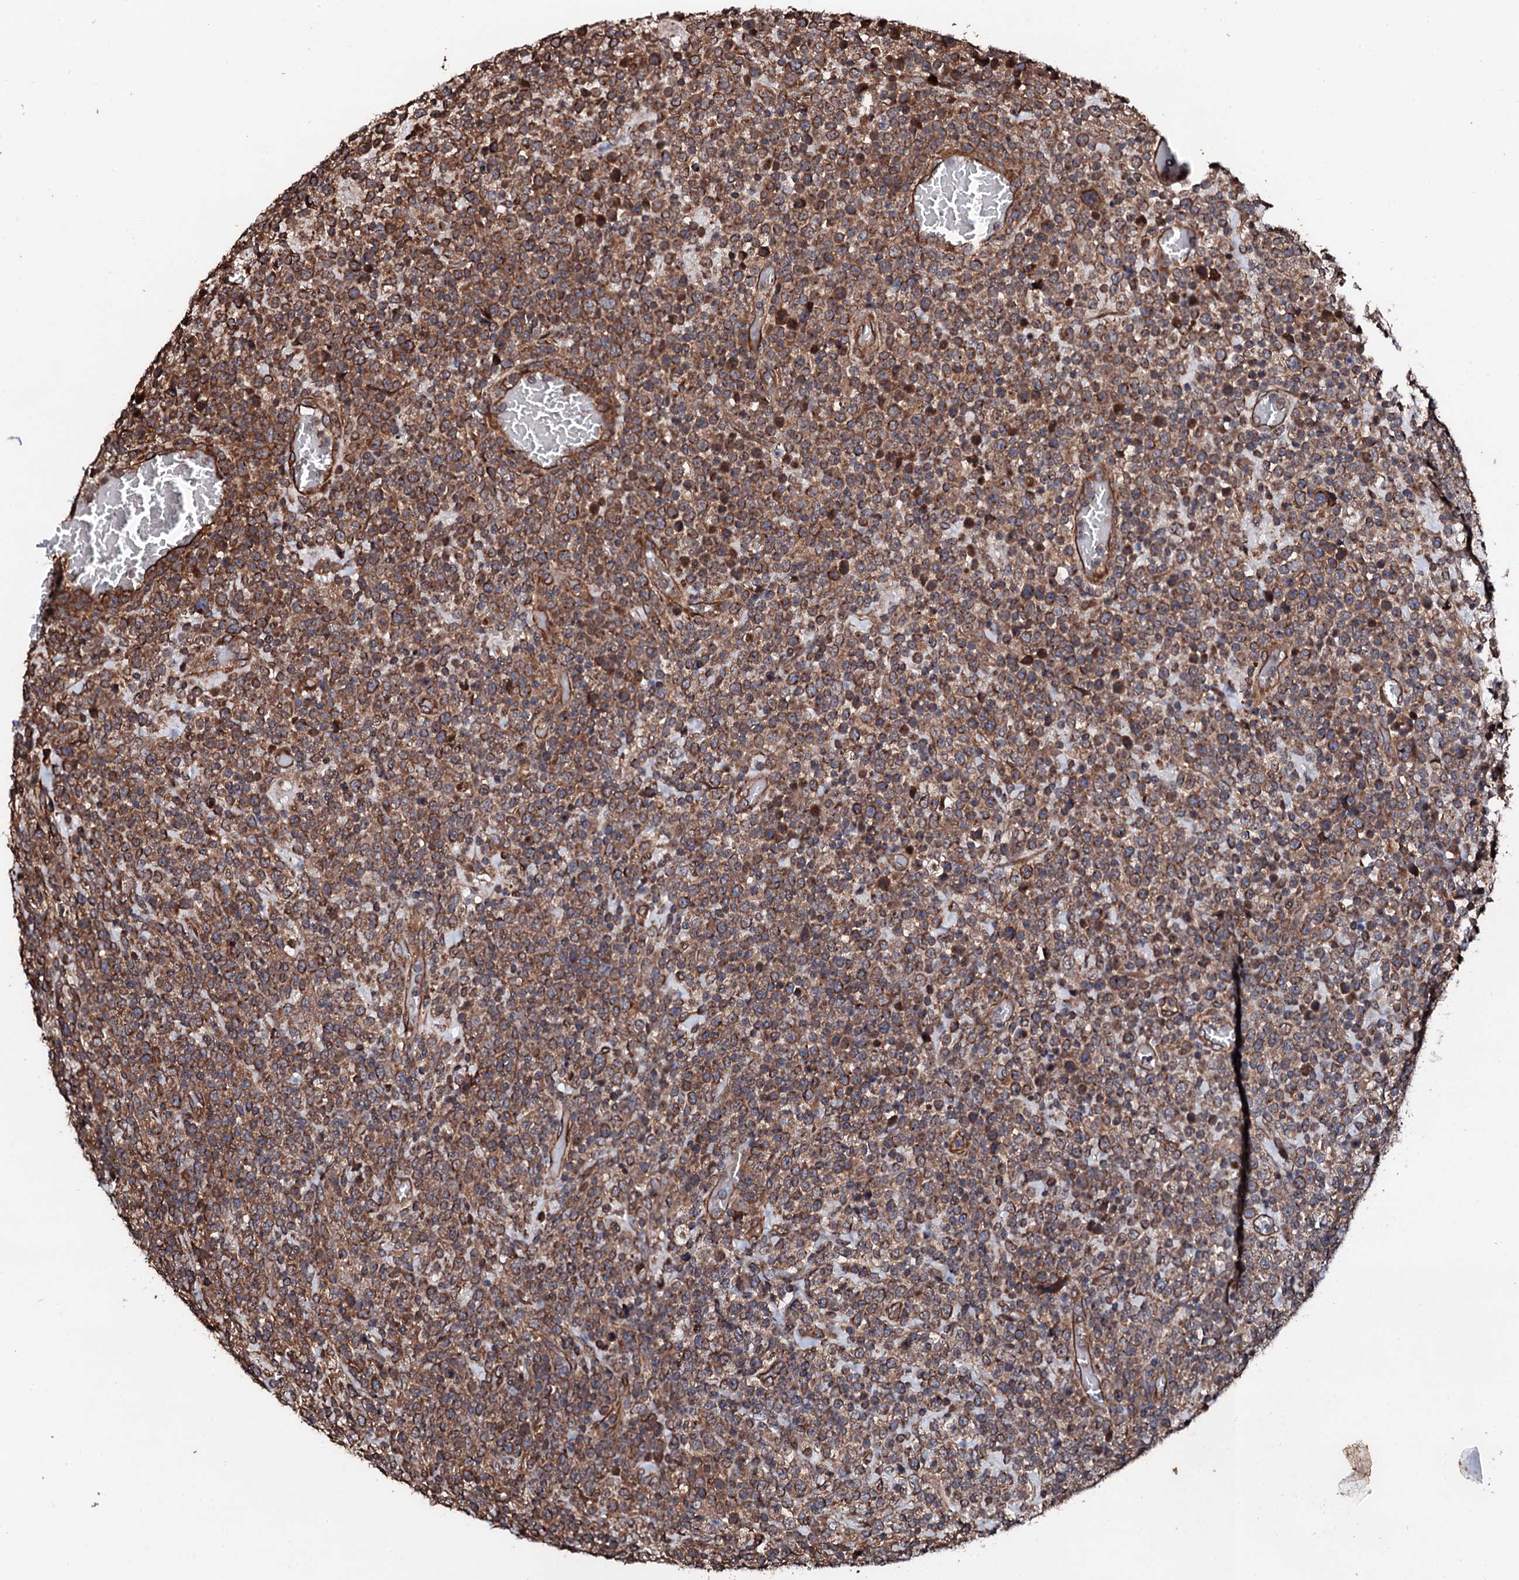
{"staining": {"intensity": "moderate", "quantity": ">75%", "location": "cytoplasmic/membranous"}, "tissue": "lymphoma", "cell_type": "Tumor cells", "image_type": "cancer", "snomed": [{"axis": "morphology", "description": "Malignant lymphoma, non-Hodgkin's type, High grade"}, {"axis": "topography", "description": "Colon"}], "caption": "Immunohistochemistry (IHC) staining of lymphoma, which demonstrates medium levels of moderate cytoplasmic/membranous staining in approximately >75% of tumor cells indicating moderate cytoplasmic/membranous protein expression. The staining was performed using DAB (brown) for protein detection and nuclei were counterstained in hematoxylin (blue).", "gene": "CKAP5", "patient": {"sex": "female", "age": 53}}